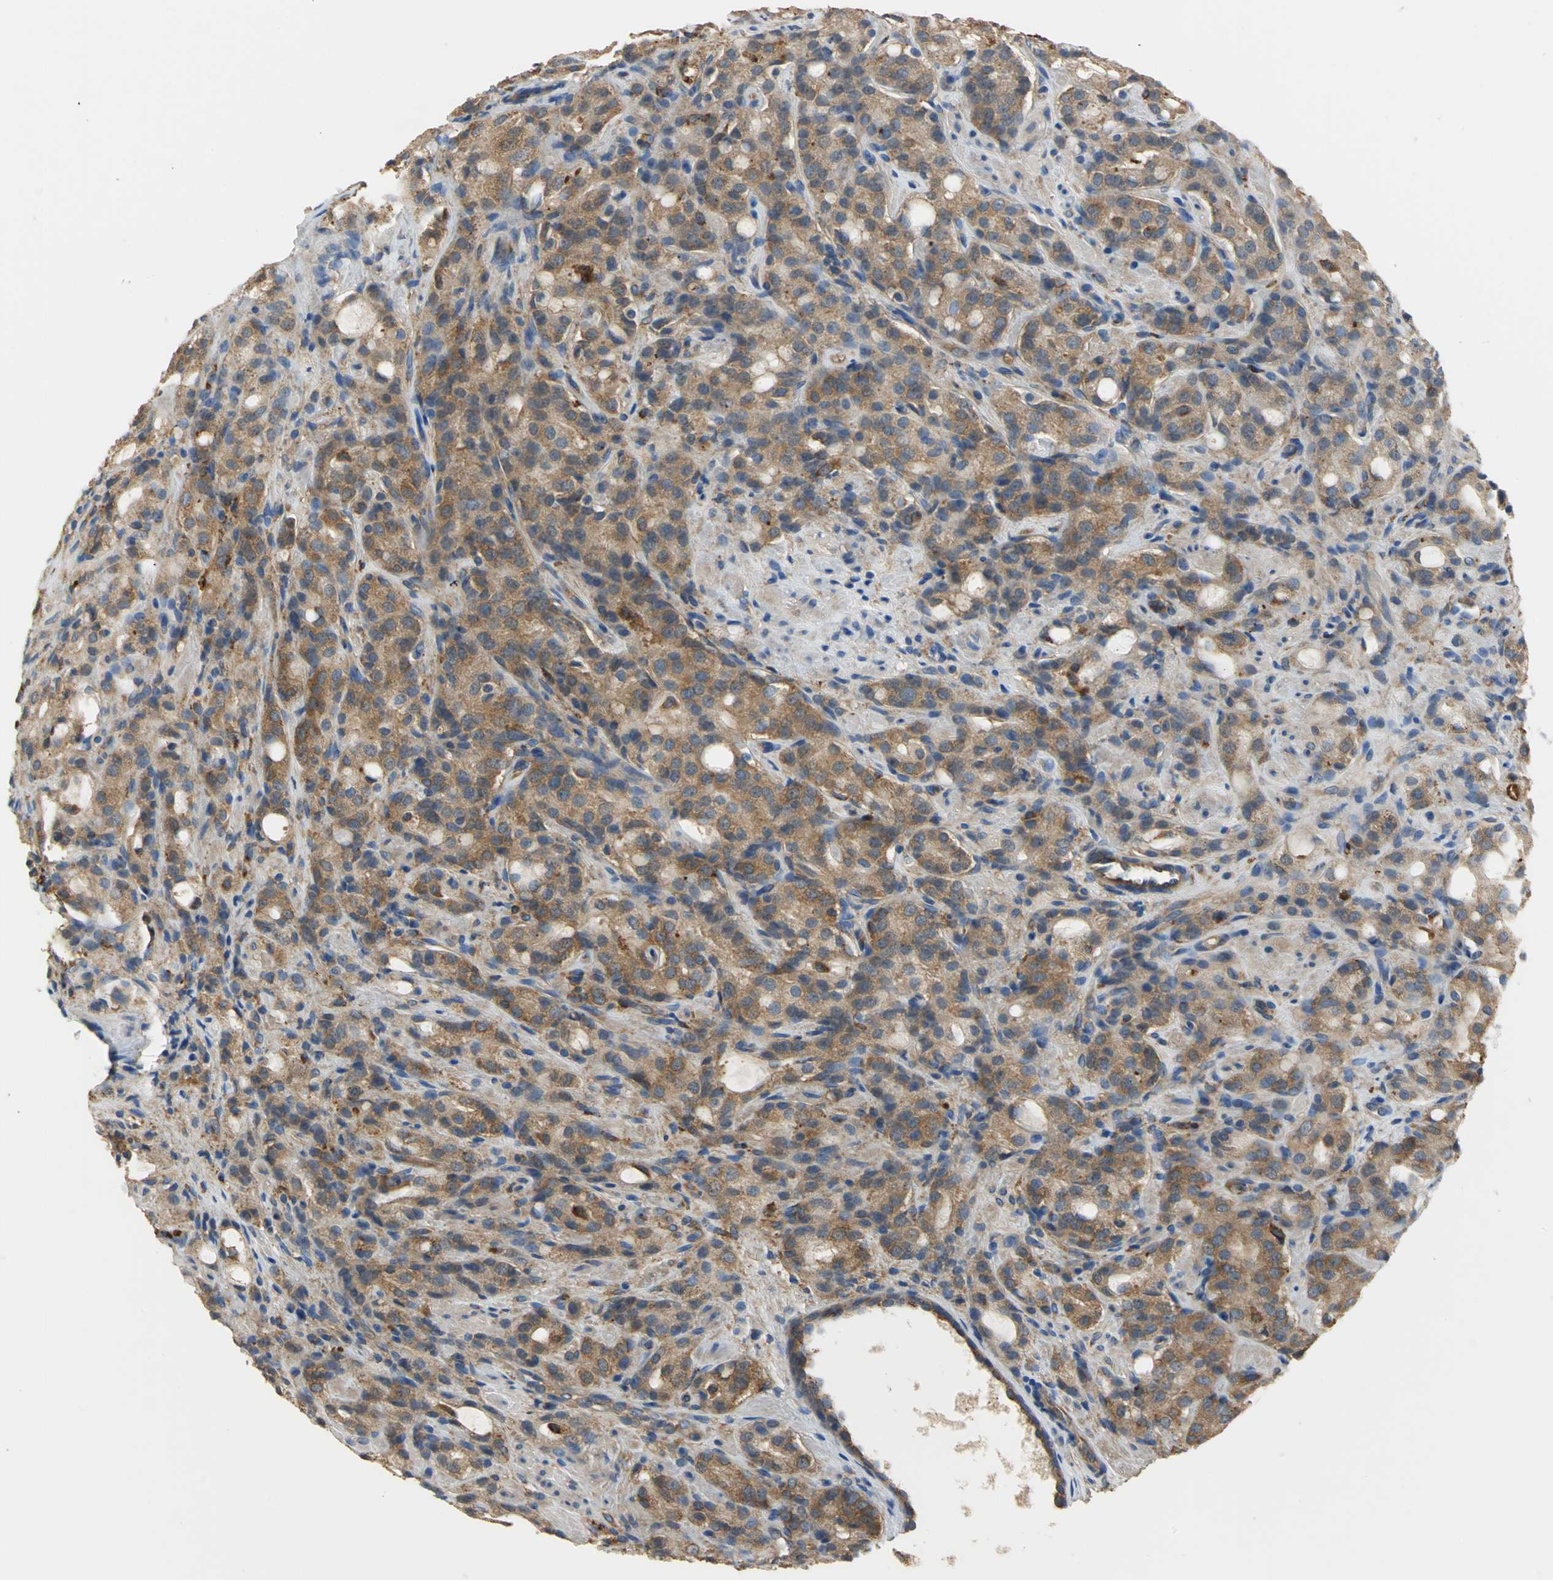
{"staining": {"intensity": "moderate", "quantity": ">75%", "location": "cytoplasmic/membranous"}, "tissue": "prostate cancer", "cell_type": "Tumor cells", "image_type": "cancer", "snomed": [{"axis": "morphology", "description": "Adenocarcinoma, High grade"}, {"axis": "topography", "description": "Prostate"}], "caption": "A brown stain shows moderate cytoplasmic/membranous staining of a protein in human prostate high-grade adenocarcinoma tumor cells.", "gene": "DIAPH2", "patient": {"sex": "male", "age": 72}}